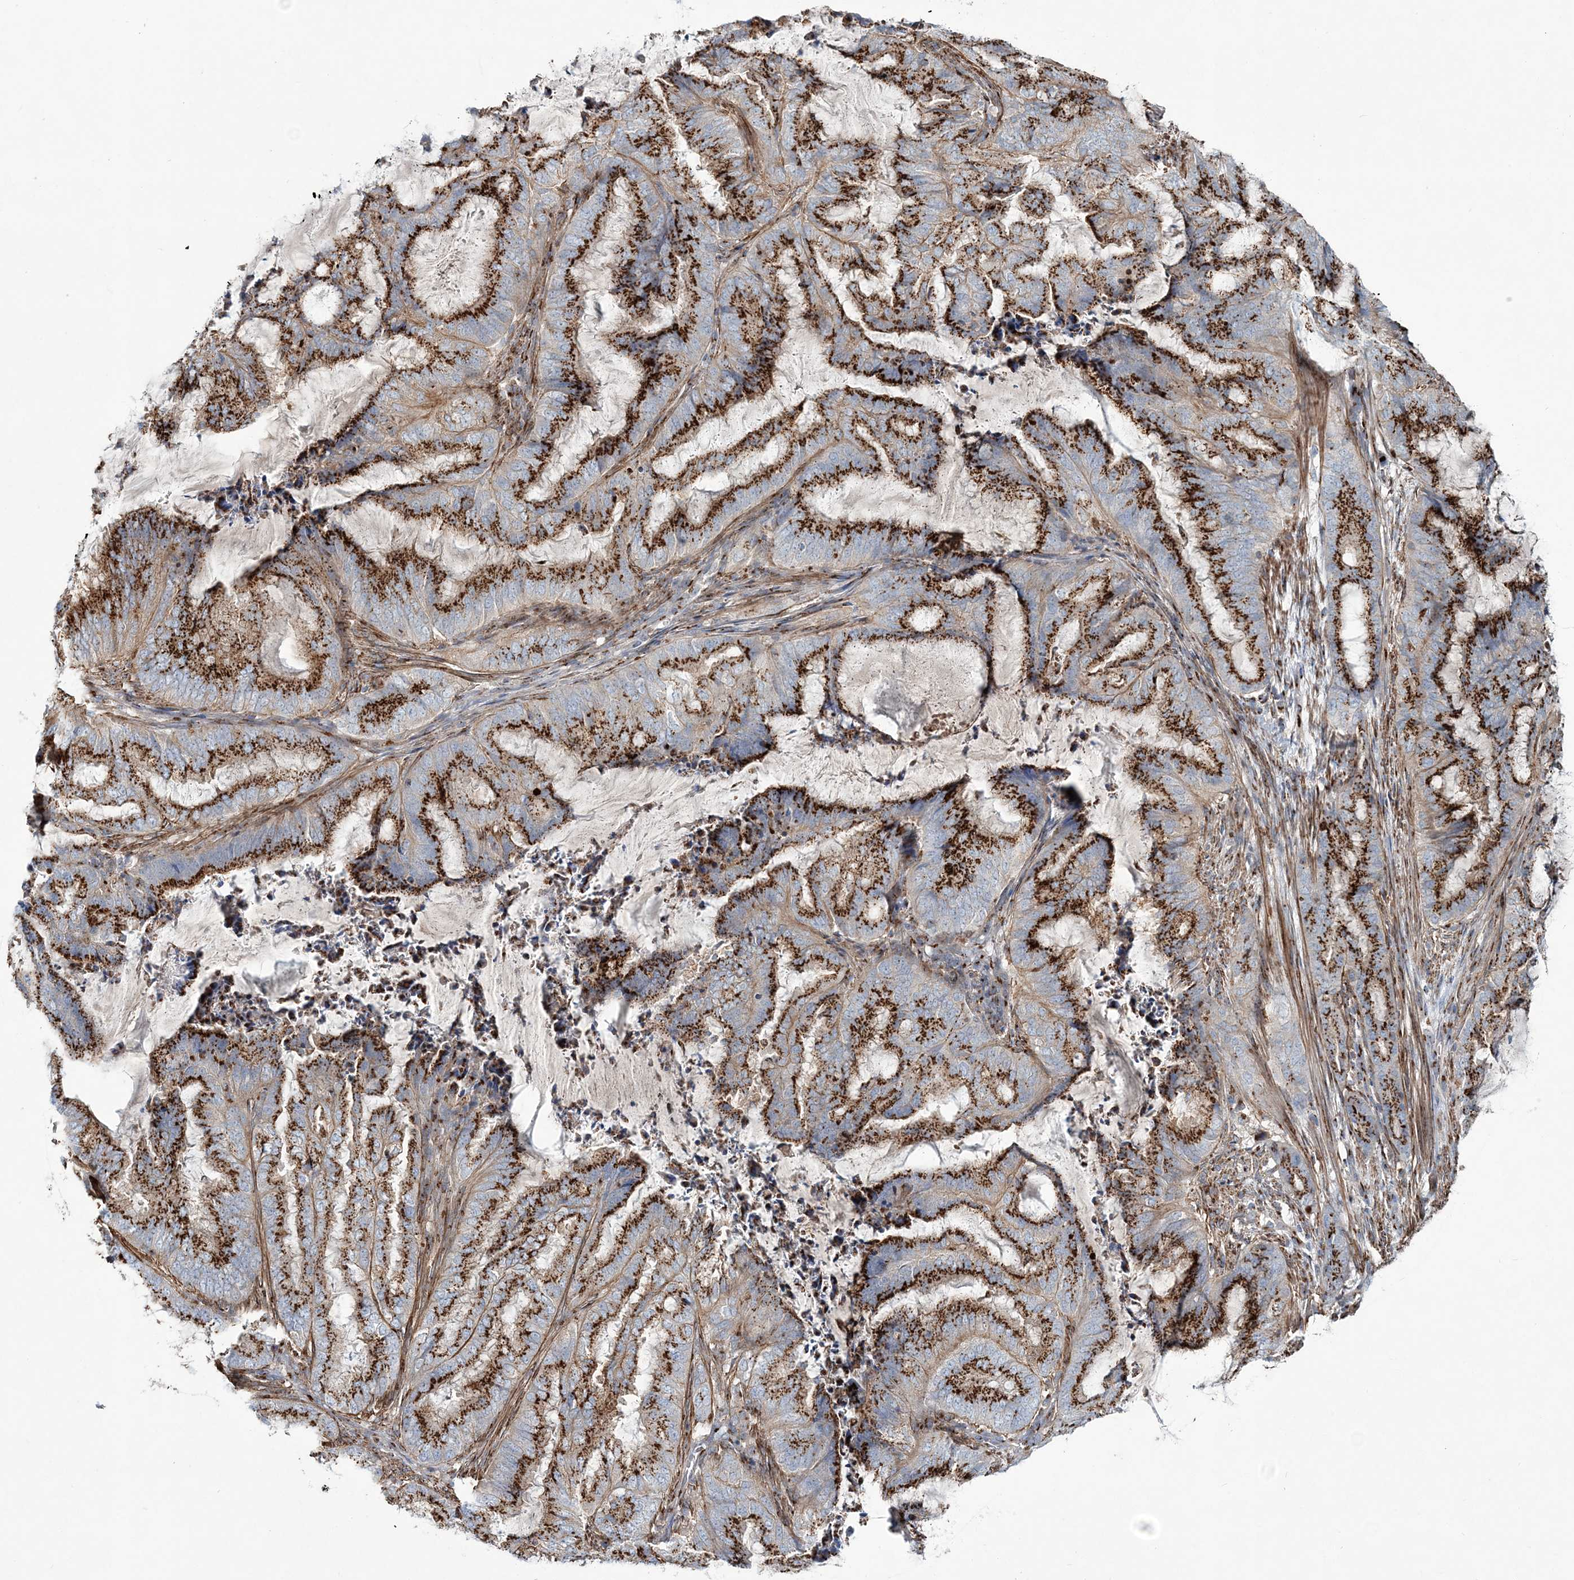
{"staining": {"intensity": "strong", "quantity": ">75%", "location": "cytoplasmic/membranous"}, "tissue": "endometrial cancer", "cell_type": "Tumor cells", "image_type": "cancer", "snomed": [{"axis": "morphology", "description": "Adenocarcinoma, NOS"}, {"axis": "topography", "description": "Endometrium"}], "caption": "Immunohistochemical staining of human endometrial adenocarcinoma reveals strong cytoplasmic/membranous protein staining in about >75% of tumor cells. (DAB (3,3'-diaminobenzidine) IHC, brown staining for protein, blue staining for nuclei).", "gene": "MAN1A2", "patient": {"sex": "female", "age": 51}}